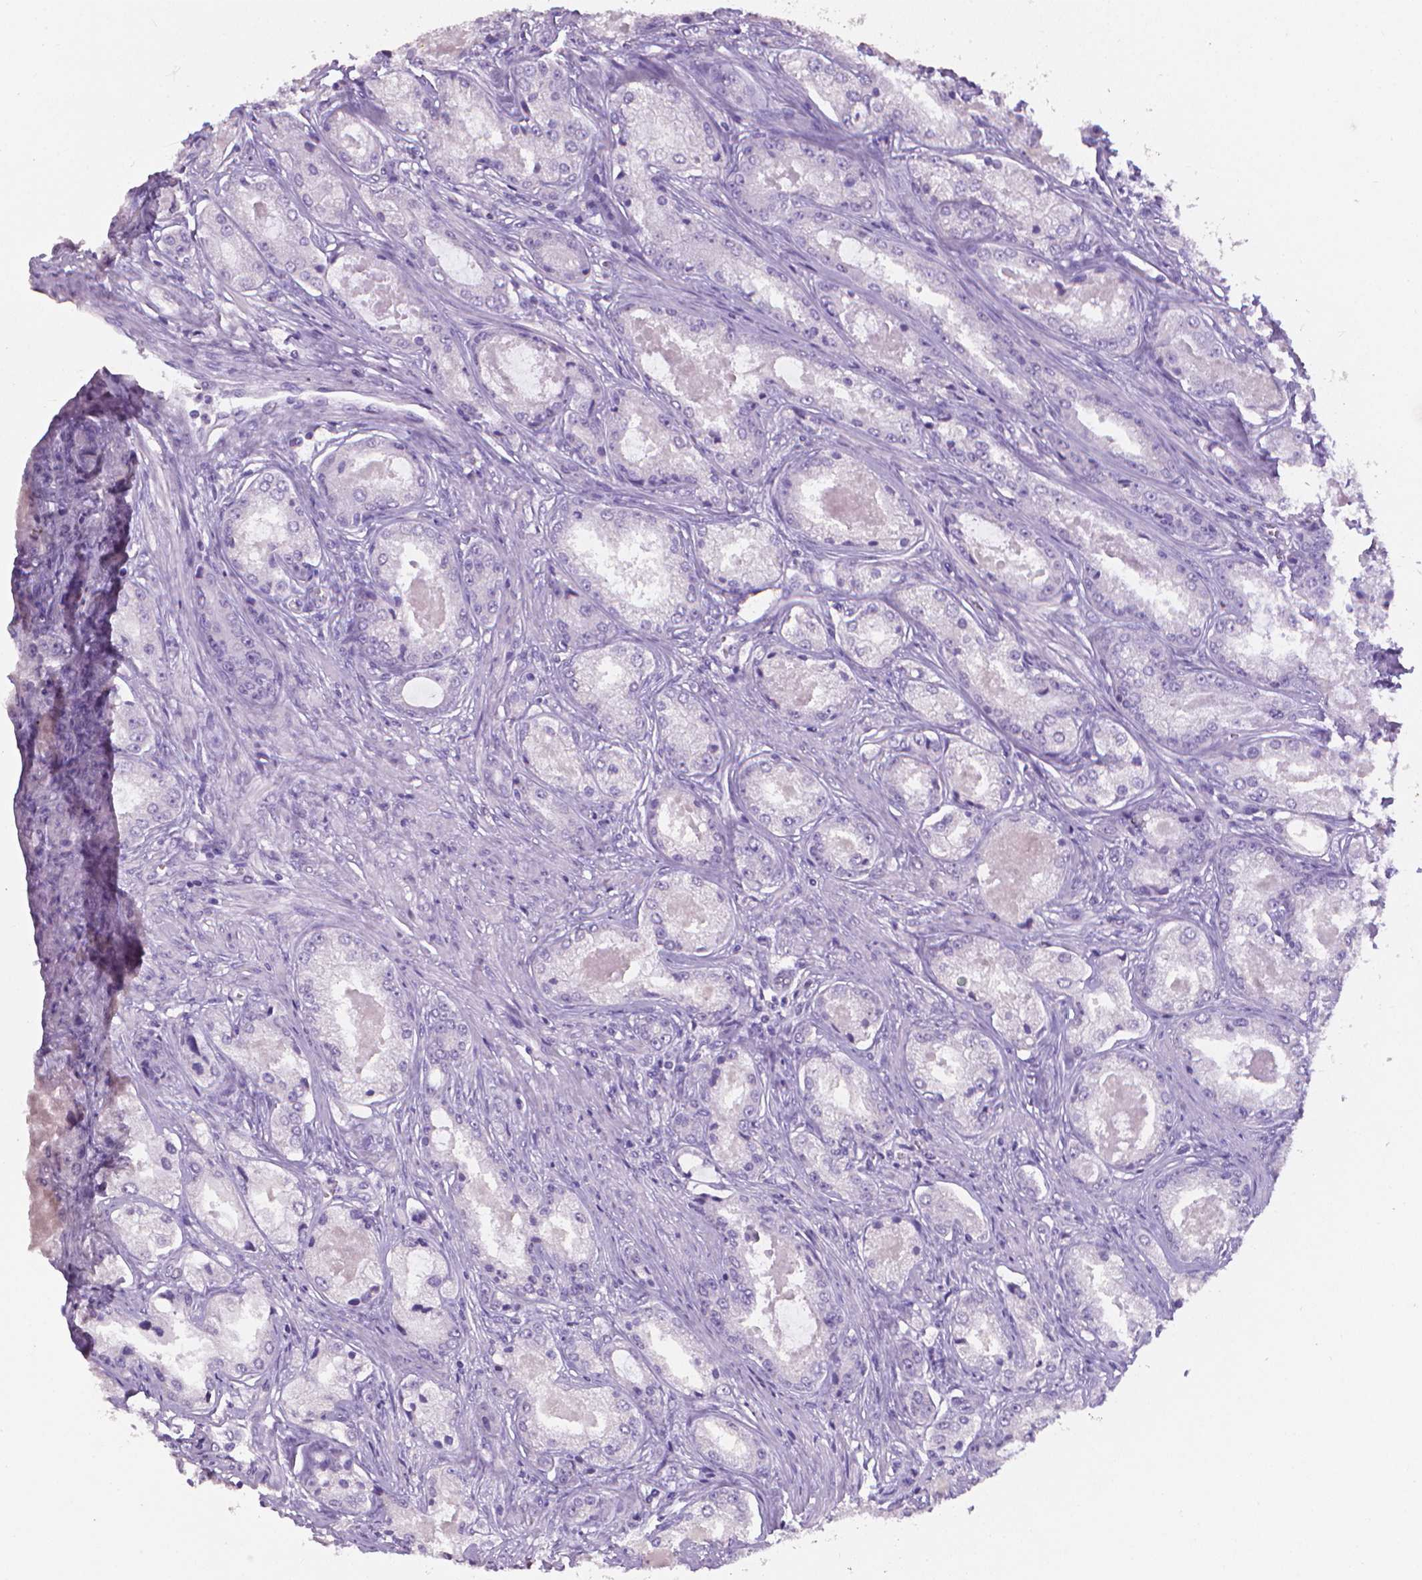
{"staining": {"intensity": "negative", "quantity": "none", "location": "none"}, "tissue": "prostate cancer", "cell_type": "Tumor cells", "image_type": "cancer", "snomed": [{"axis": "morphology", "description": "Adenocarcinoma, Low grade"}, {"axis": "topography", "description": "Prostate"}], "caption": "An immunohistochemistry photomicrograph of prostate adenocarcinoma (low-grade) is shown. There is no staining in tumor cells of prostate adenocarcinoma (low-grade).", "gene": "XPNPEP2", "patient": {"sex": "male", "age": 68}}